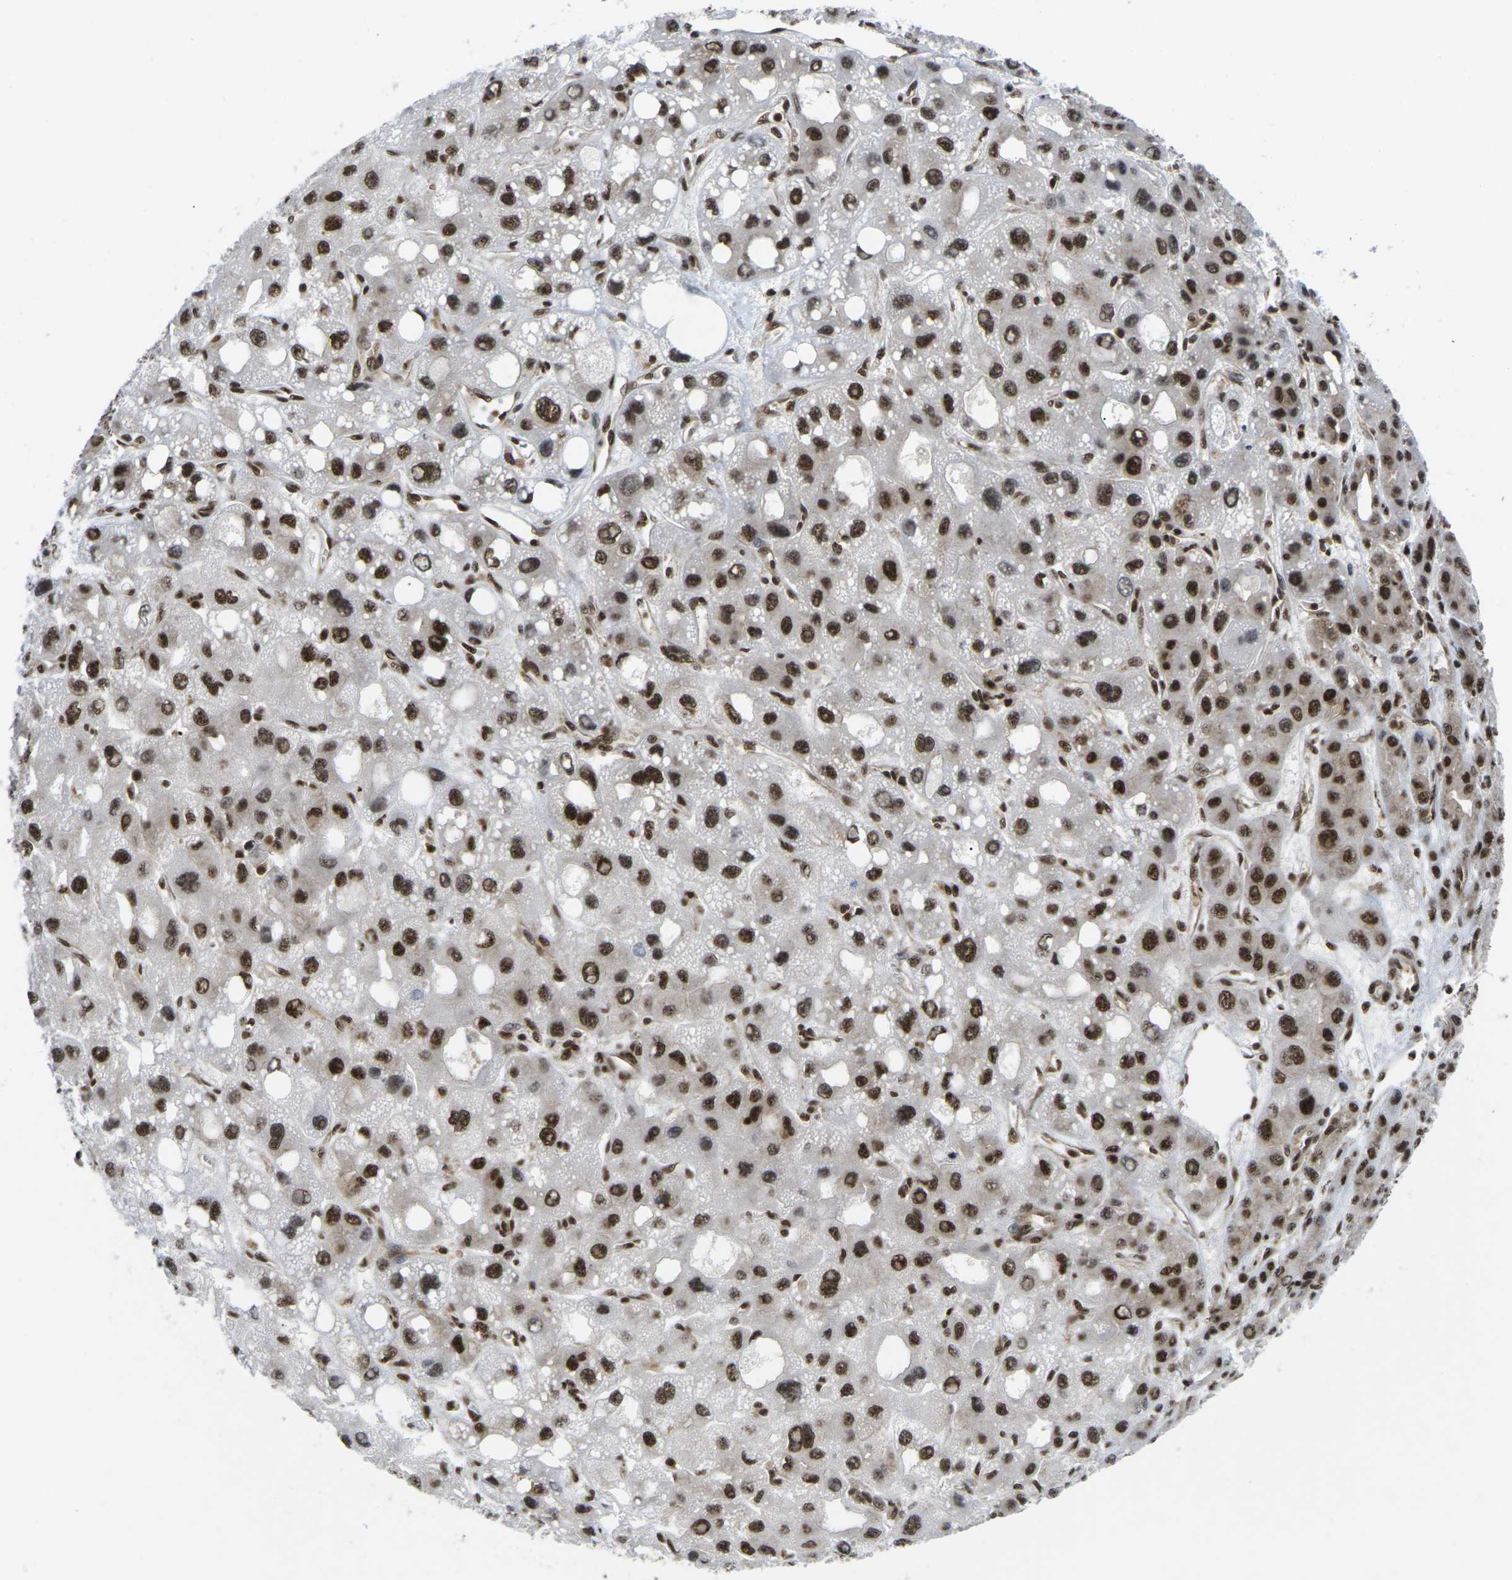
{"staining": {"intensity": "strong", "quantity": ">75%", "location": "nuclear"}, "tissue": "liver cancer", "cell_type": "Tumor cells", "image_type": "cancer", "snomed": [{"axis": "morphology", "description": "Carcinoma, Hepatocellular, NOS"}, {"axis": "topography", "description": "Liver"}], "caption": "Tumor cells show high levels of strong nuclear expression in approximately >75% of cells in human liver cancer (hepatocellular carcinoma).", "gene": "MAGOH", "patient": {"sex": "male", "age": 55}}